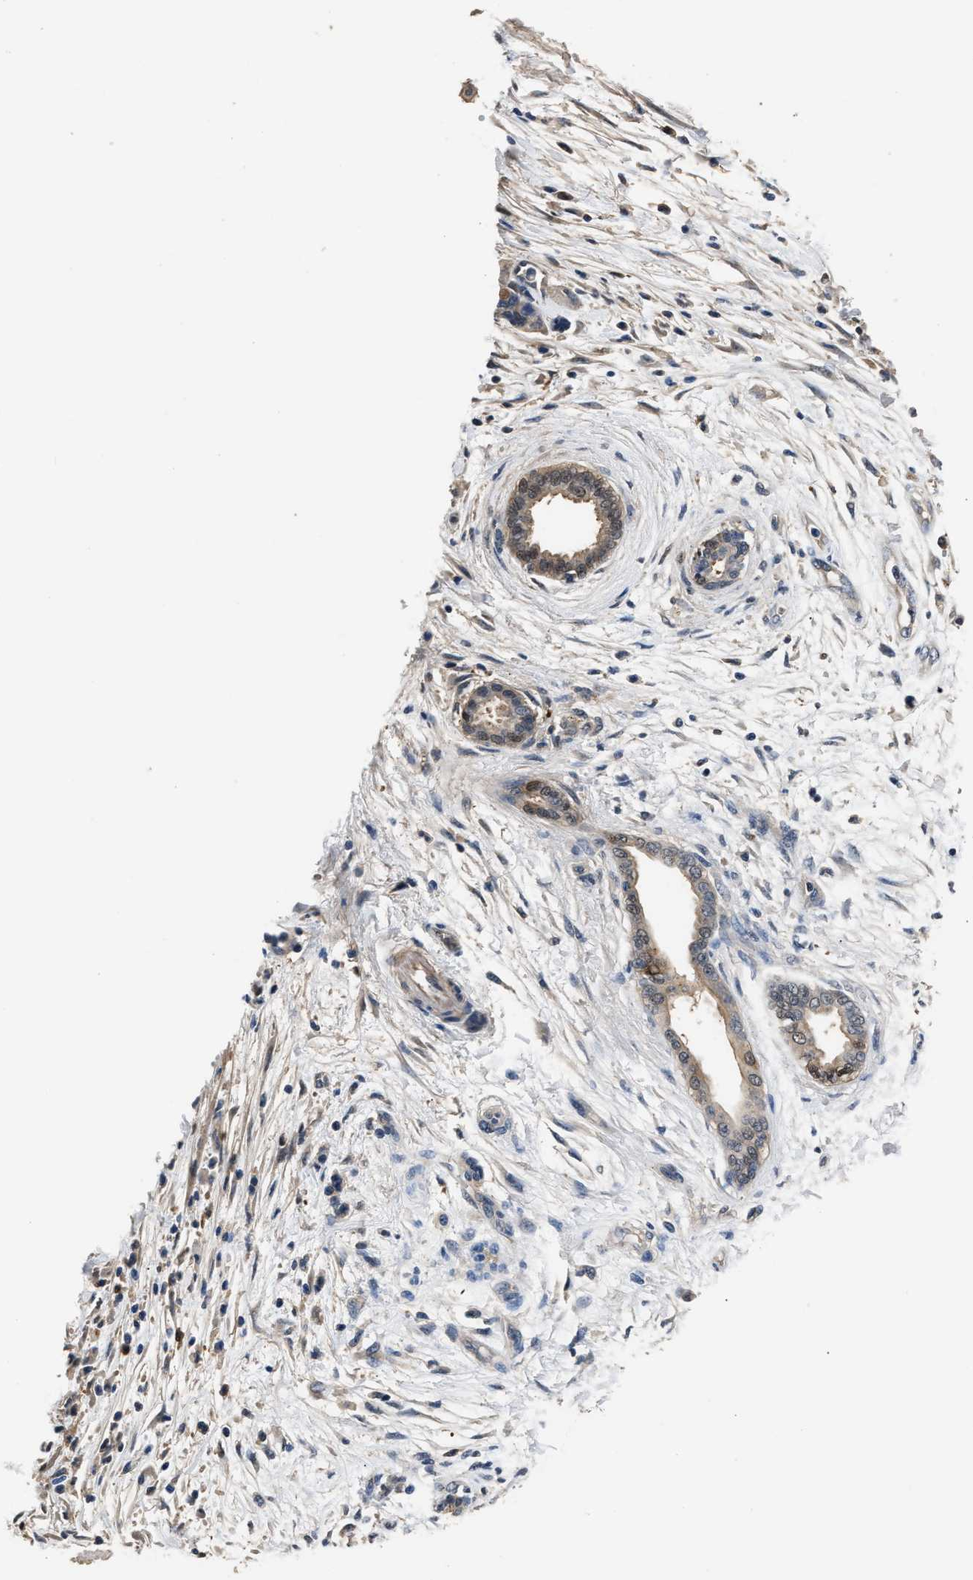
{"staining": {"intensity": "weak", "quantity": ">75%", "location": "cytoplasmic/membranous,nuclear"}, "tissue": "pancreatic cancer", "cell_type": "Tumor cells", "image_type": "cancer", "snomed": [{"axis": "morphology", "description": "Normal tissue, NOS"}, {"axis": "morphology", "description": "Adenocarcinoma, NOS"}, {"axis": "topography", "description": "Pancreas"}], "caption": "A histopathology image of human pancreatic cancer (adenocarcinoma) stained for a protein displays weak cytoplasmic/membranous and nuclear brown staining in tumor cells.", "gene": "GSTP1", "patient": {"sex": "female", "age": 71}}